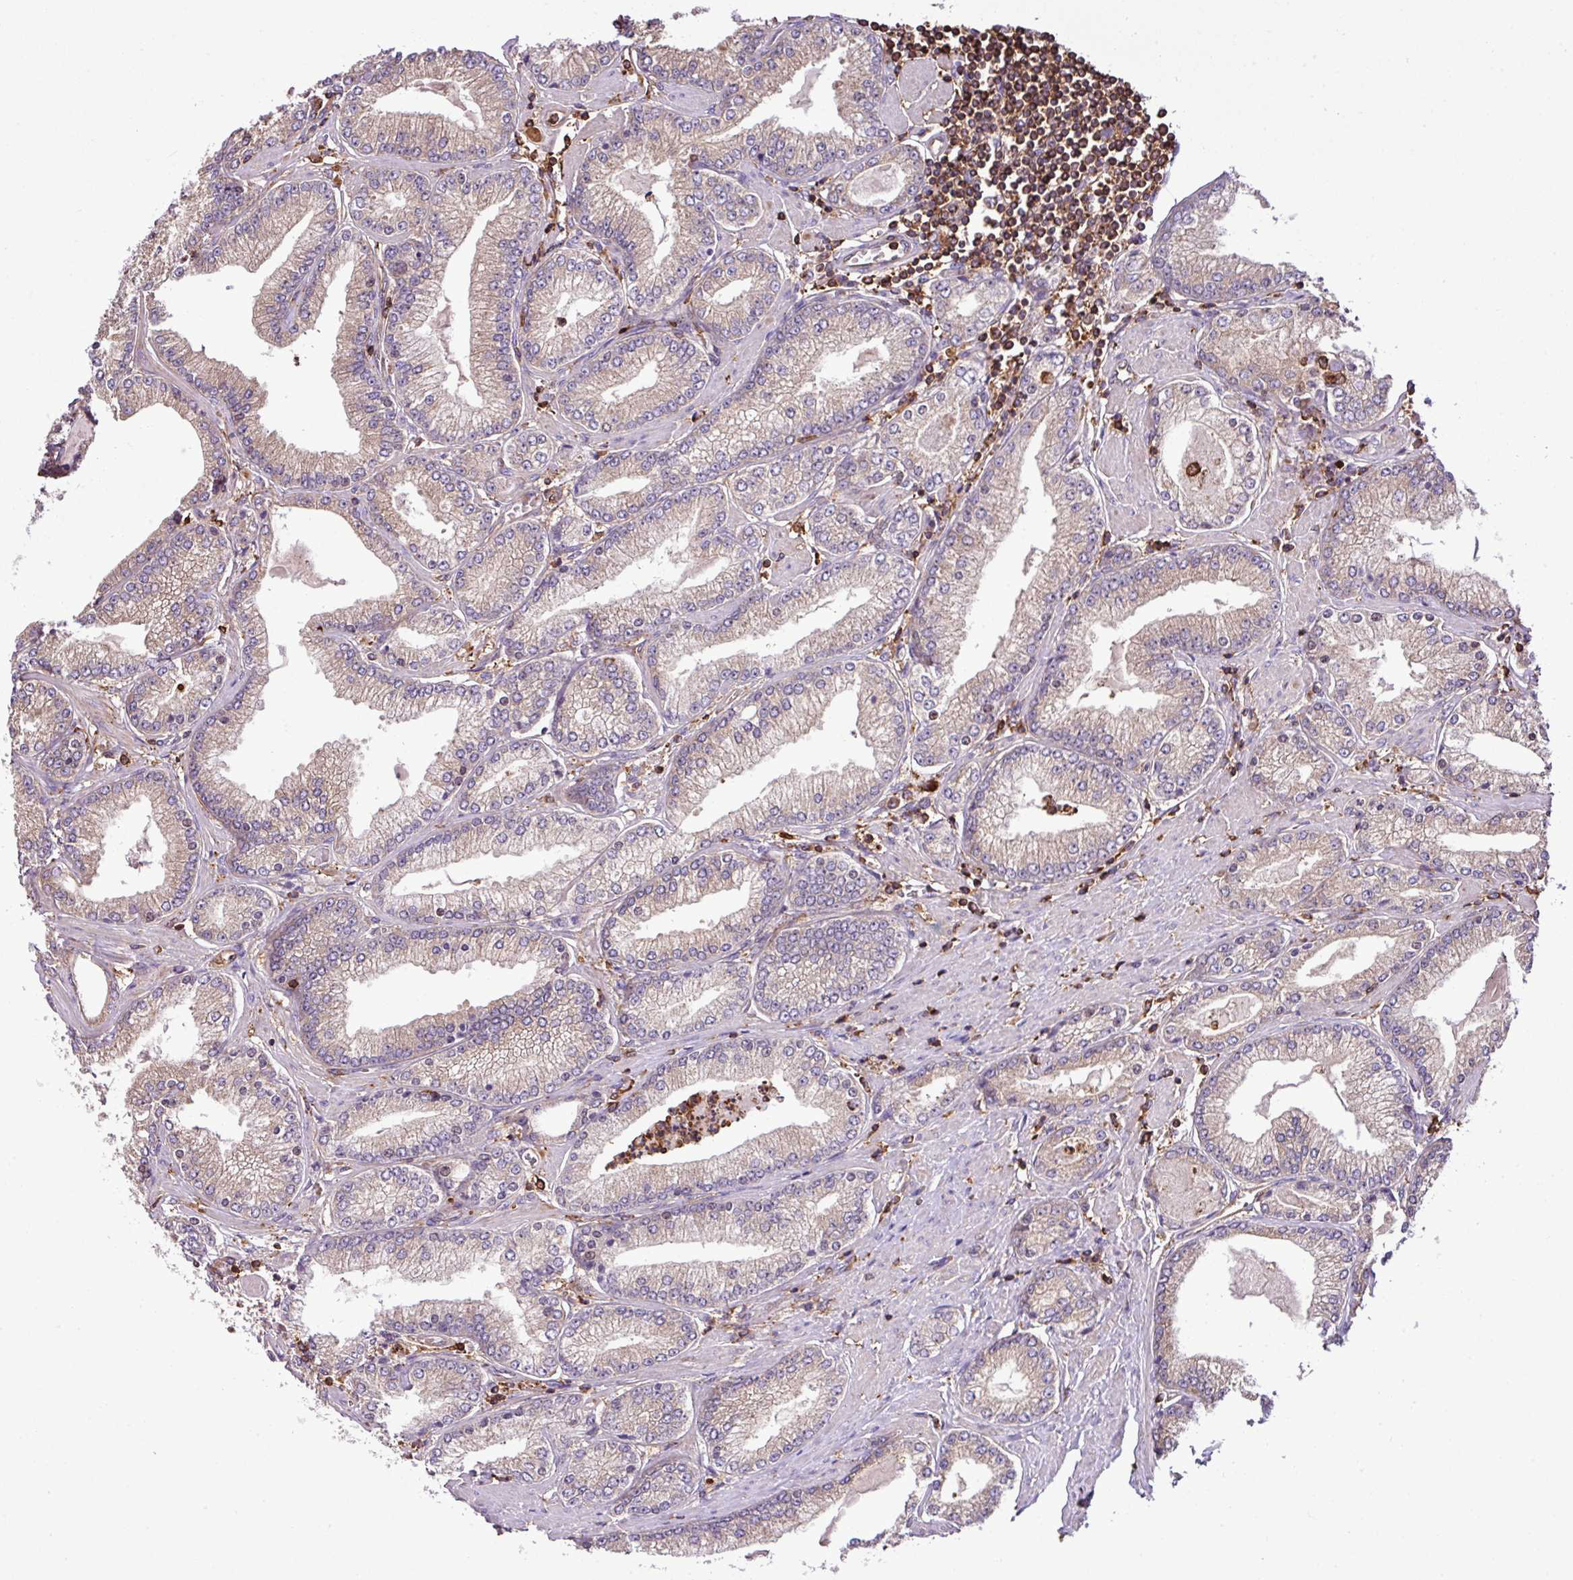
{"staining": {"intensity": "negative", "quantity": "none", "location": "none"}, "tissue": "prostate cancer", "cell_type": "Tumor cells", "image_type": "cancer", "snomed": [{"axis": "morphology", "description": "Adenocarcinoma, High grade"}, {"axis": "topography", "description": "Prostate"}], "caption": "This is a photomicrograph of immunohistochemistry (IHC) staining of prostate cancer (adenocarcinoma (high-grade)), which shows no staining in tumor cells.", "gene": "PGAP6", "patient": {"sex": "male", "age": 66}}